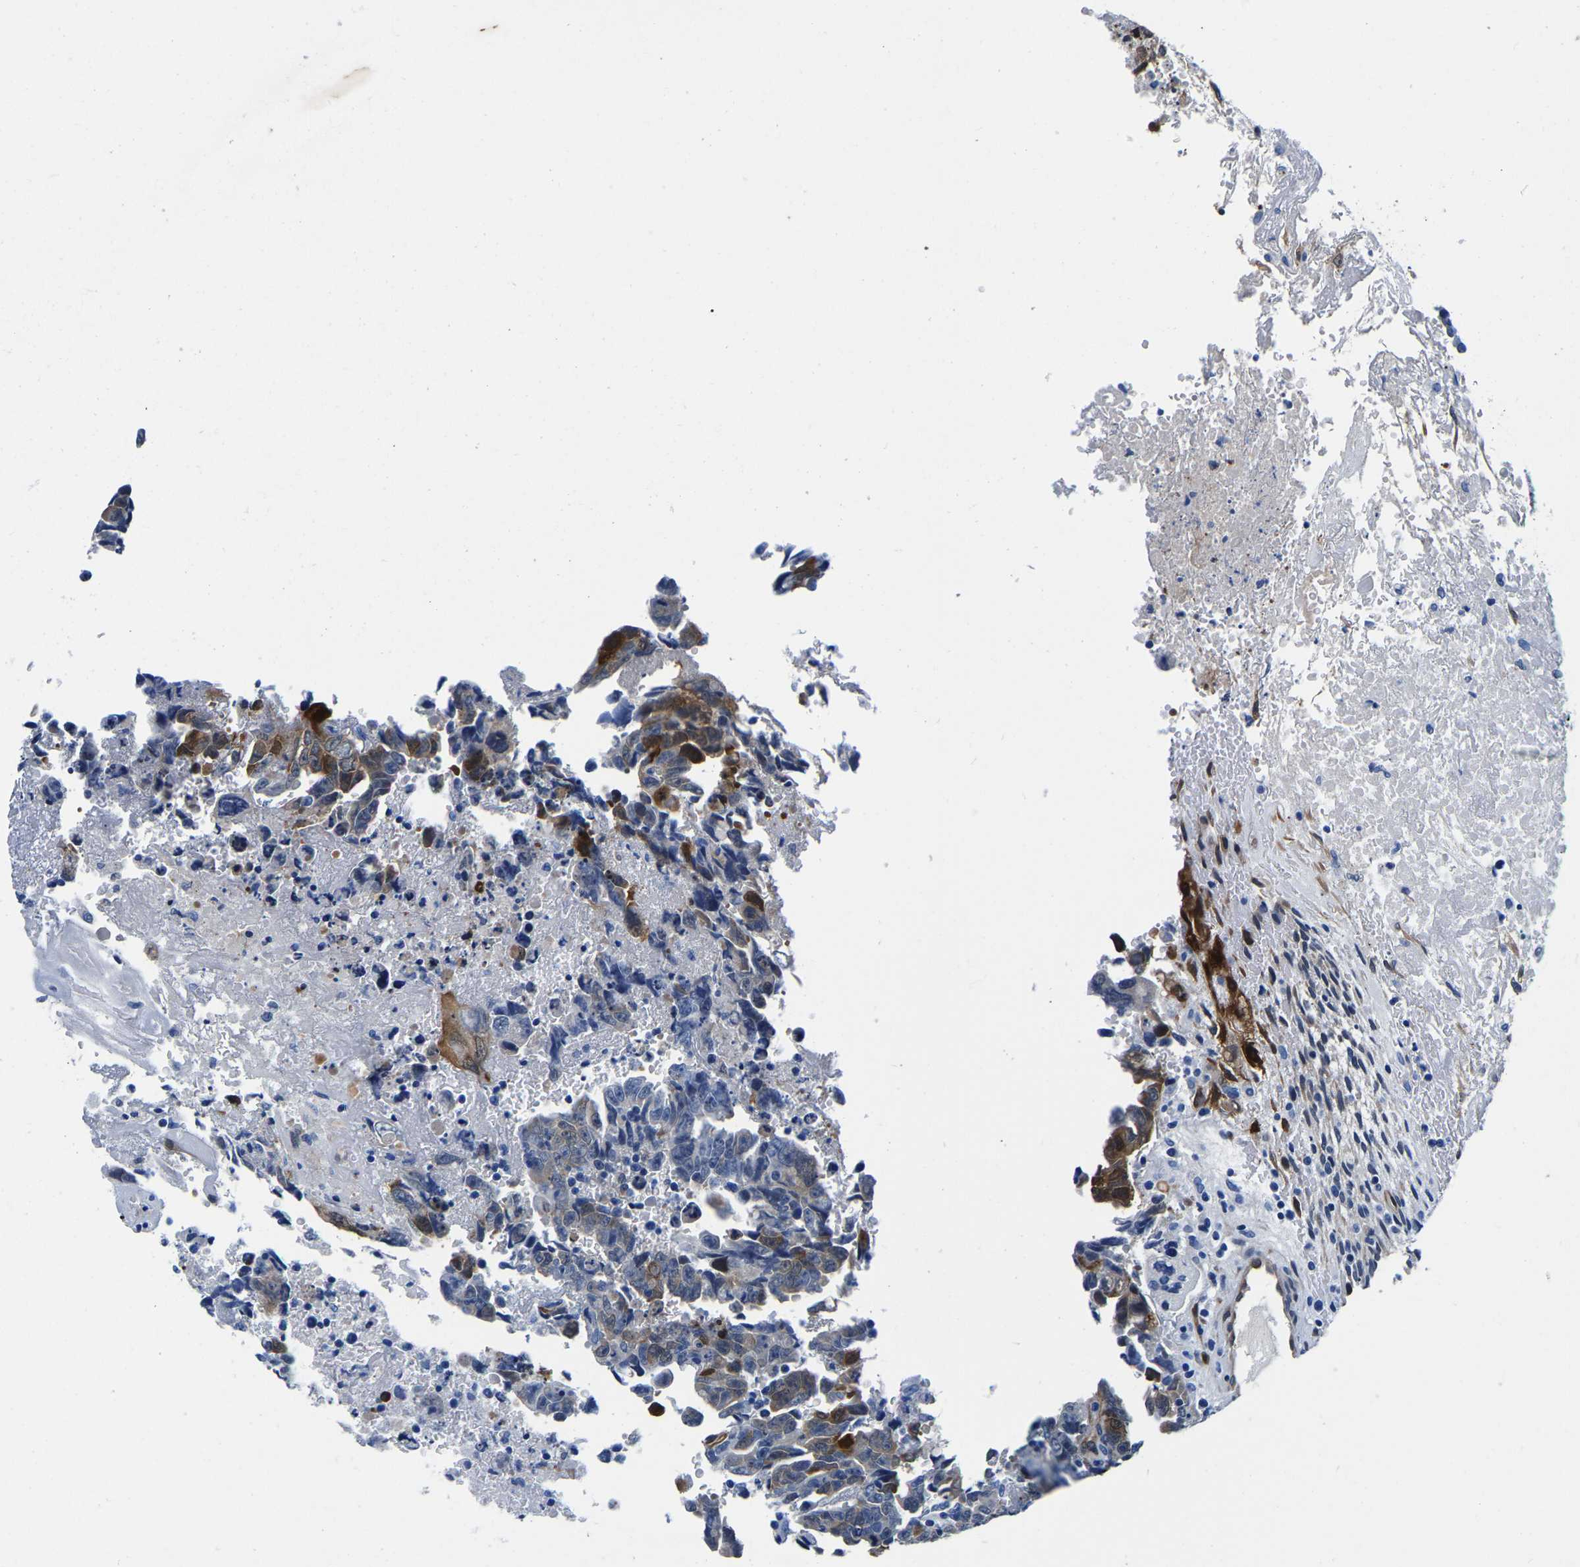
{"staining": {"intensity": "negative", "quantity": "none", "location": "none"}, "tissue": "testis cancer", "cell_type": "Tumor cells", "image_type": "cancer", "snomed": [{"axis": "morphology", "description": "Carcinoma, Embryonal, NOS"}, {"axis": "topography", "description": "Testis"}], "caption": "This is an immunohistochemistry (IHC) photomicrograph of testis embryonal carcinoma. There is no expression in tumor cells.", "gene": "S100A13", "patient": {"sex": "male", "age": 28}}